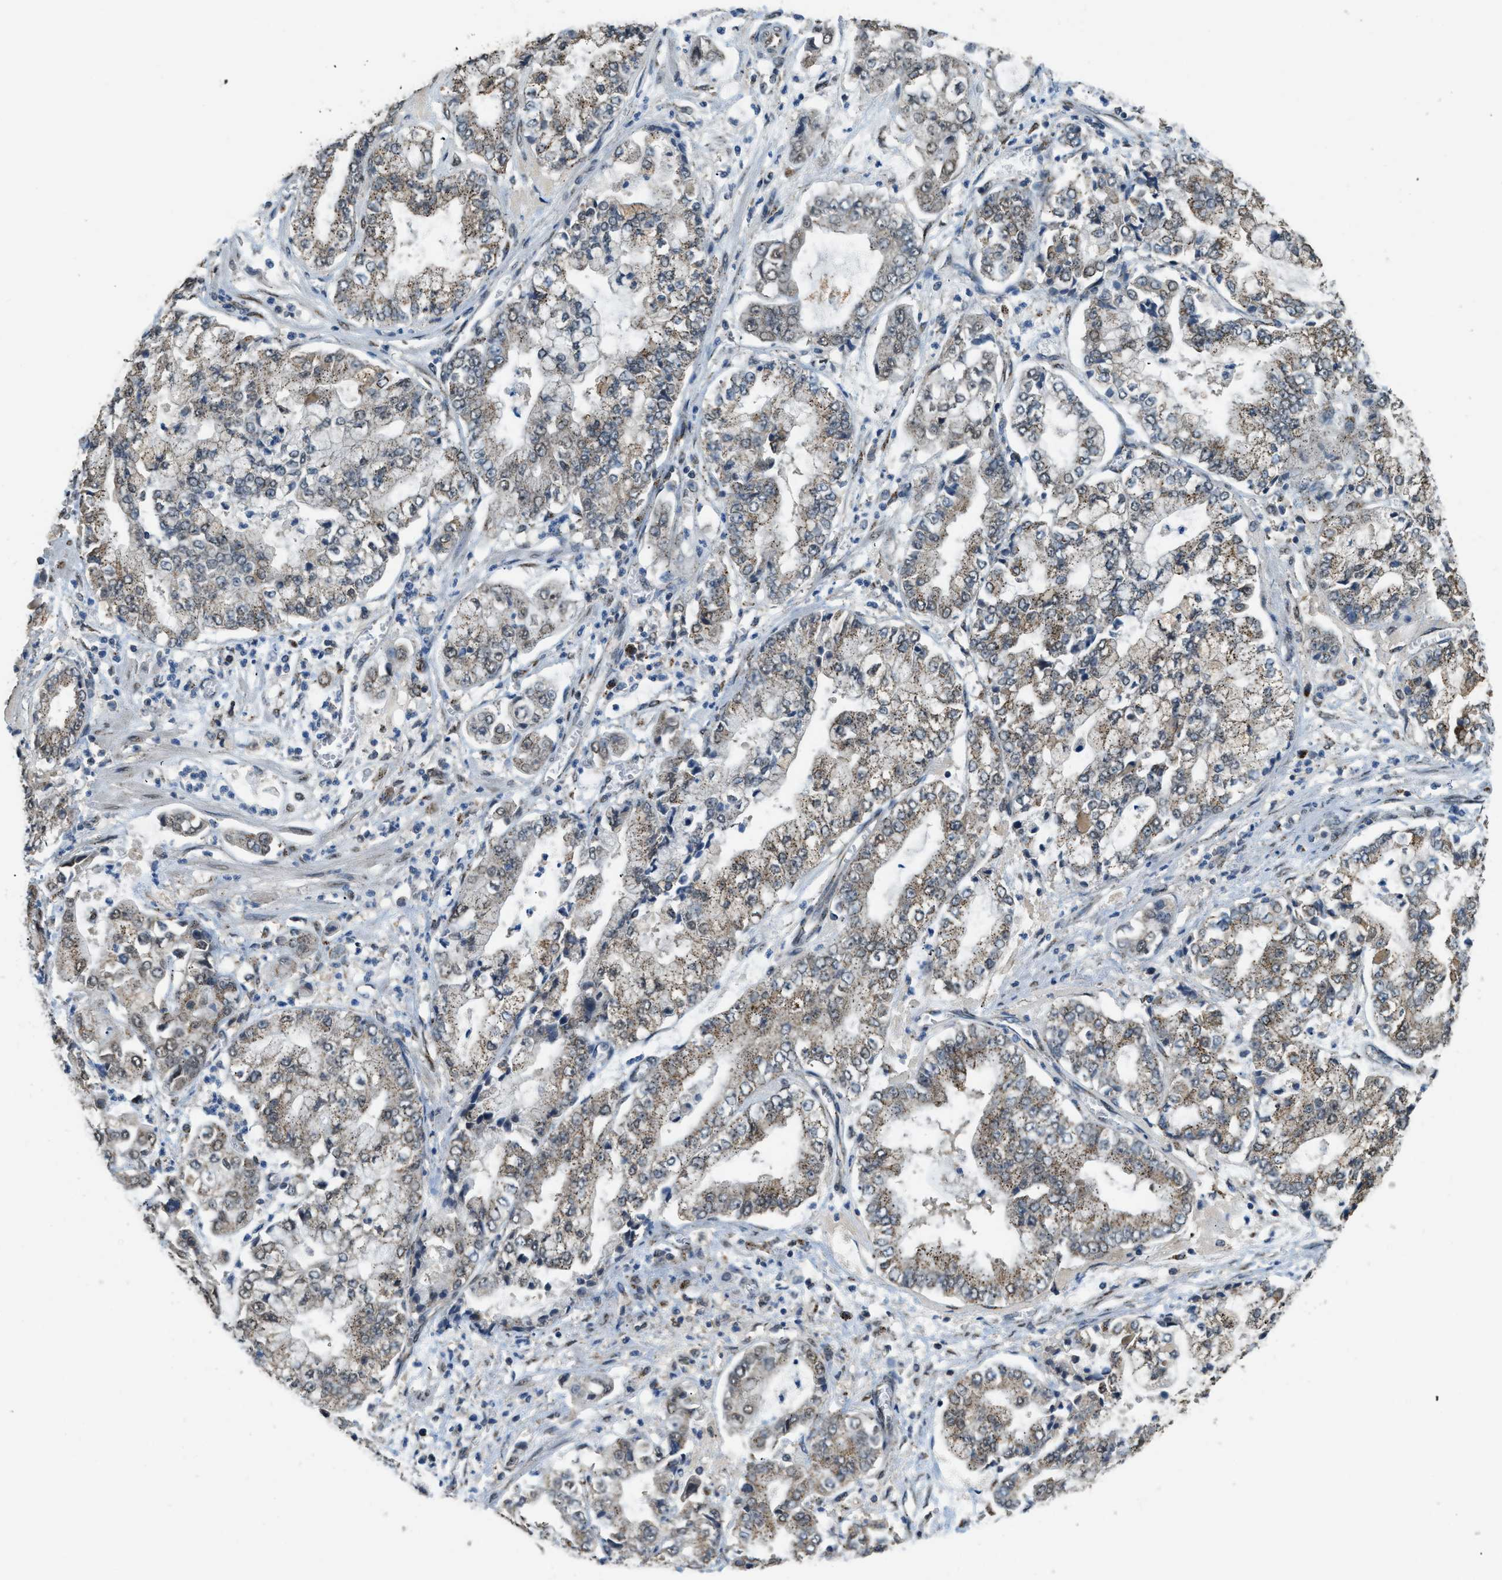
{"staining": {"intensity": "moderate", "quantity": ">75%", "location": "cytoplasmic/membranous"}, "tissue": "stomach cancer", "cell_type": "Tumor cells", "image_type": "cancer", "snomed": [{"axis": "morphology", "description": "Adenocarcinoma, NOS"}, {"axis": "topography", "description": "Stomach"}], "caption": "This image displays stomach adenocarcinoma stained with immunohistochemistry (IHC) to label a protein in brown. The cytoplasmic/membranous of tumor cells show moderate positivity for the protein. Nuclei are counter-stained blue.", "gene": "IPO7", "patient": {"sex": "male", "age": 76}}